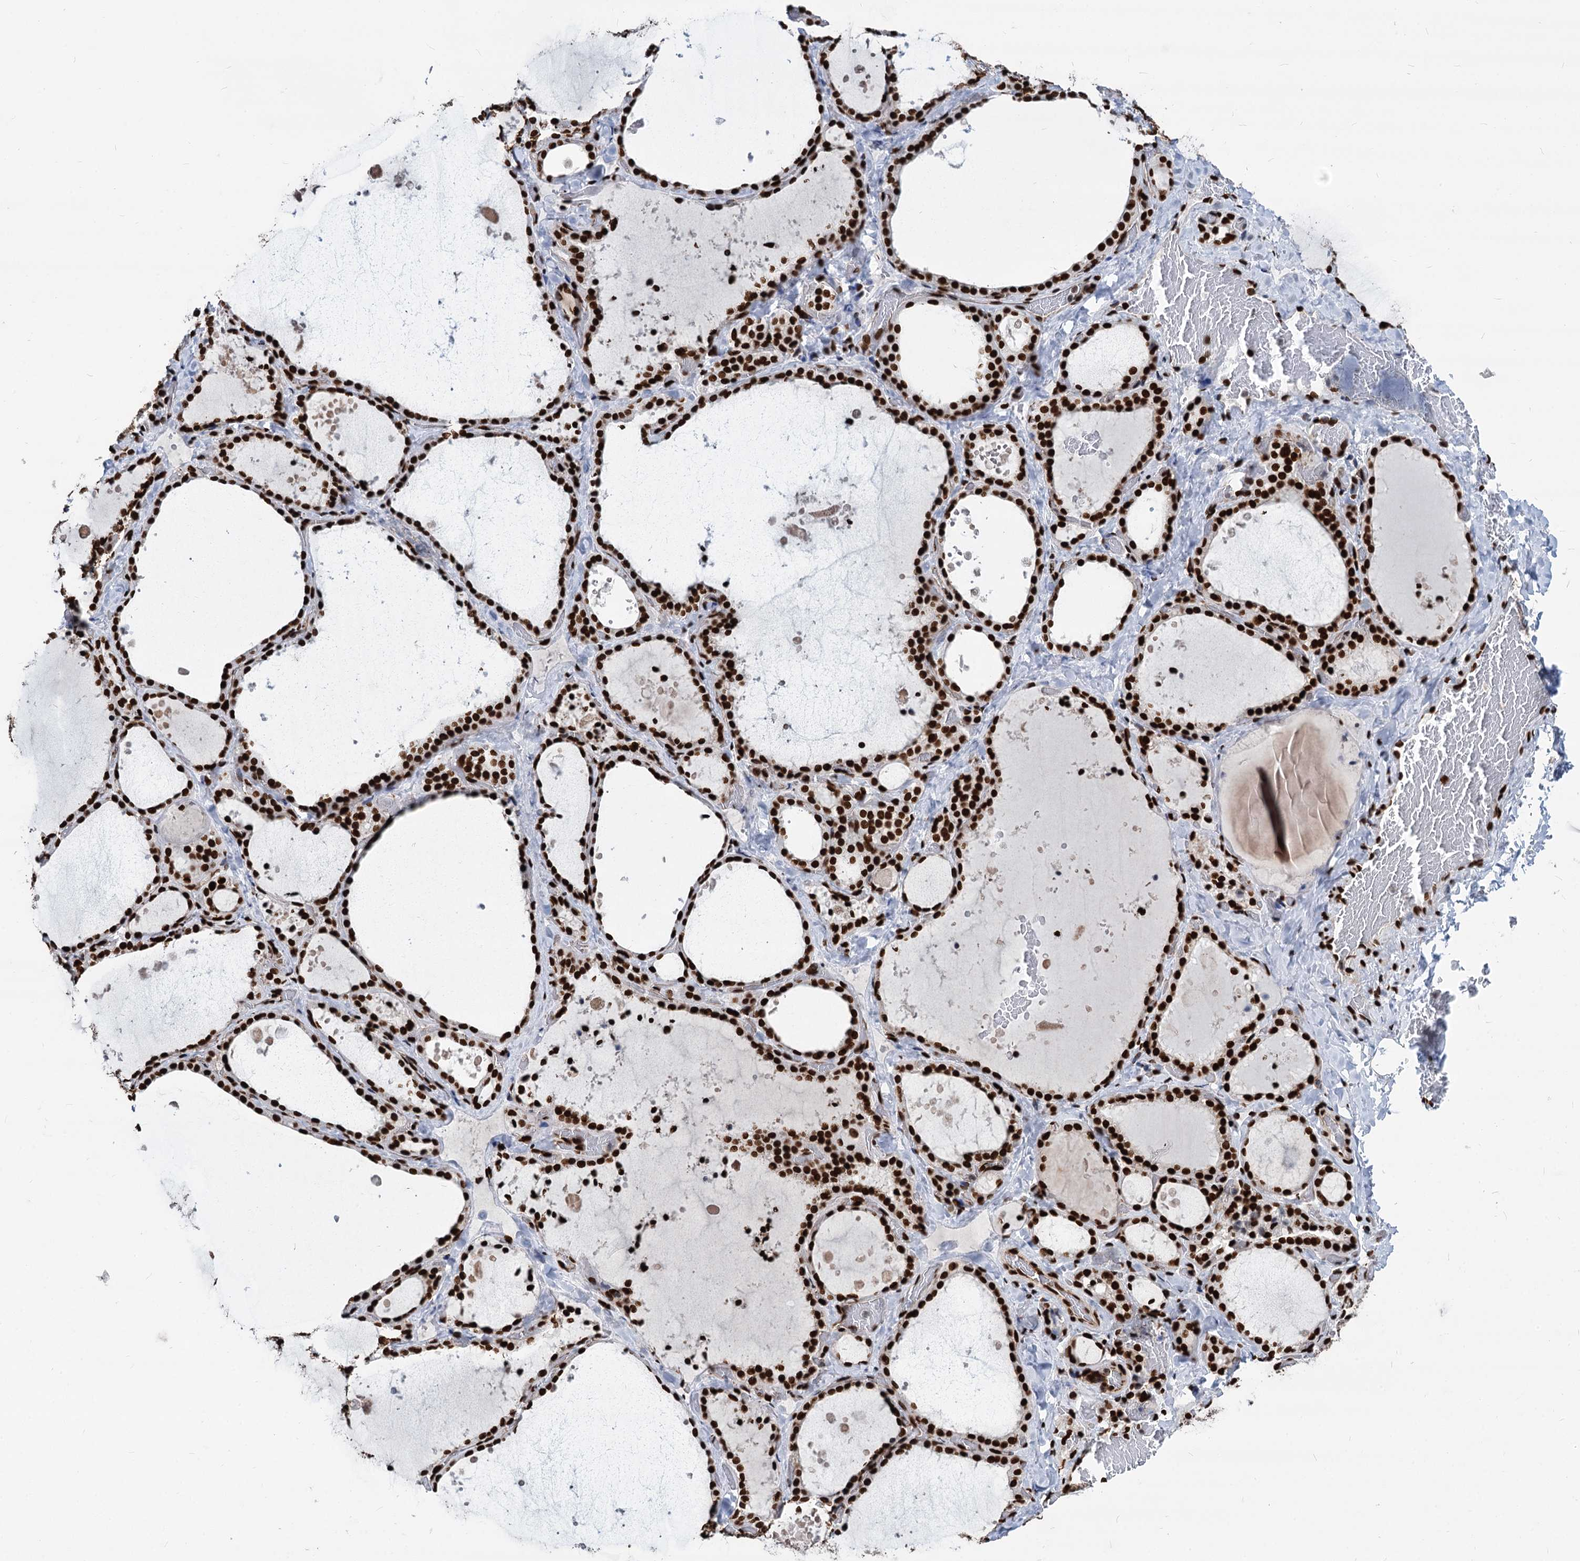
{"staining": {"intensity": "strong", "quantity": ">75%", "location": "nuclear"}, "tissue": "thyroid gland", "cell_type": "Glandular cells", "image_type": "normal", "snomed": [{"axis": "morphology", "description": "Normal tissue, NOS"}, {"axis": "topography", "description": "Thyroid gland"}], "caption": "Protein analysis of unremarkable thyroid gland demonstrates strong nuclear staining in about >75% of glandular cells.", "gene": "MECP2", "patient": {"sex": "female", "age": 44}}